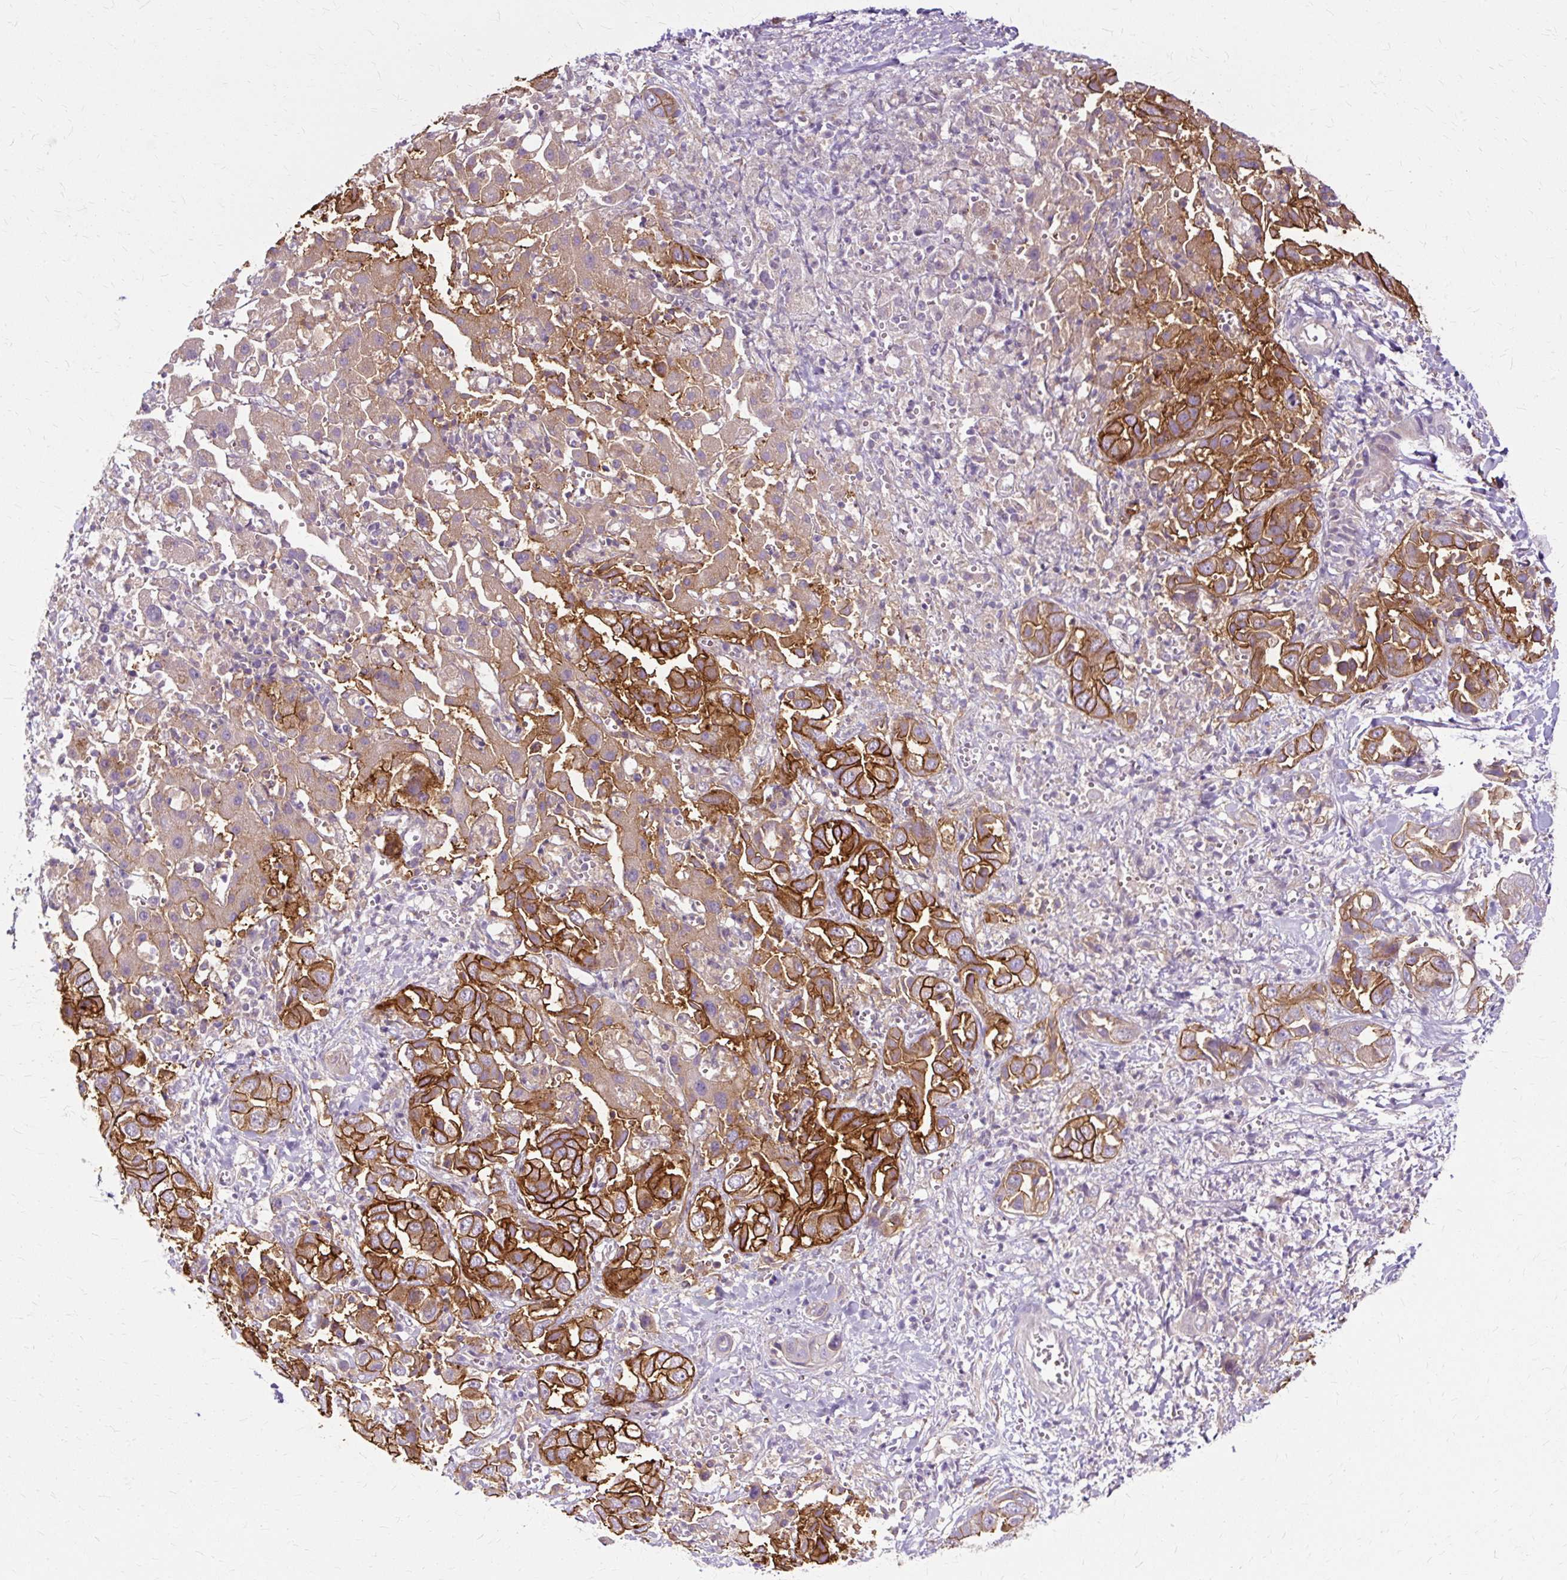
{"staining": {"intensity": "strong", "quantity": "25%-75%", "location": "cytoplasmic/membranous"}, "tissue": "liver cancer", "cell_type": "Tumor cells", "image_type": "cancer", "snomed": [{"axis": "morphology", "description": "Cholangiocarcinoma"}, {"axis": "topography", "description": "Liver"}], "caption": "About 25%-75% of tumor cells in human liver cancer (cholangiocarcinoma) show strong cytoplasmic/membranous protein expression as visualized by brown immunohistochemical staining.", "gene": "TSPAN8", "patient": {"sex": "female", "age": 52}}